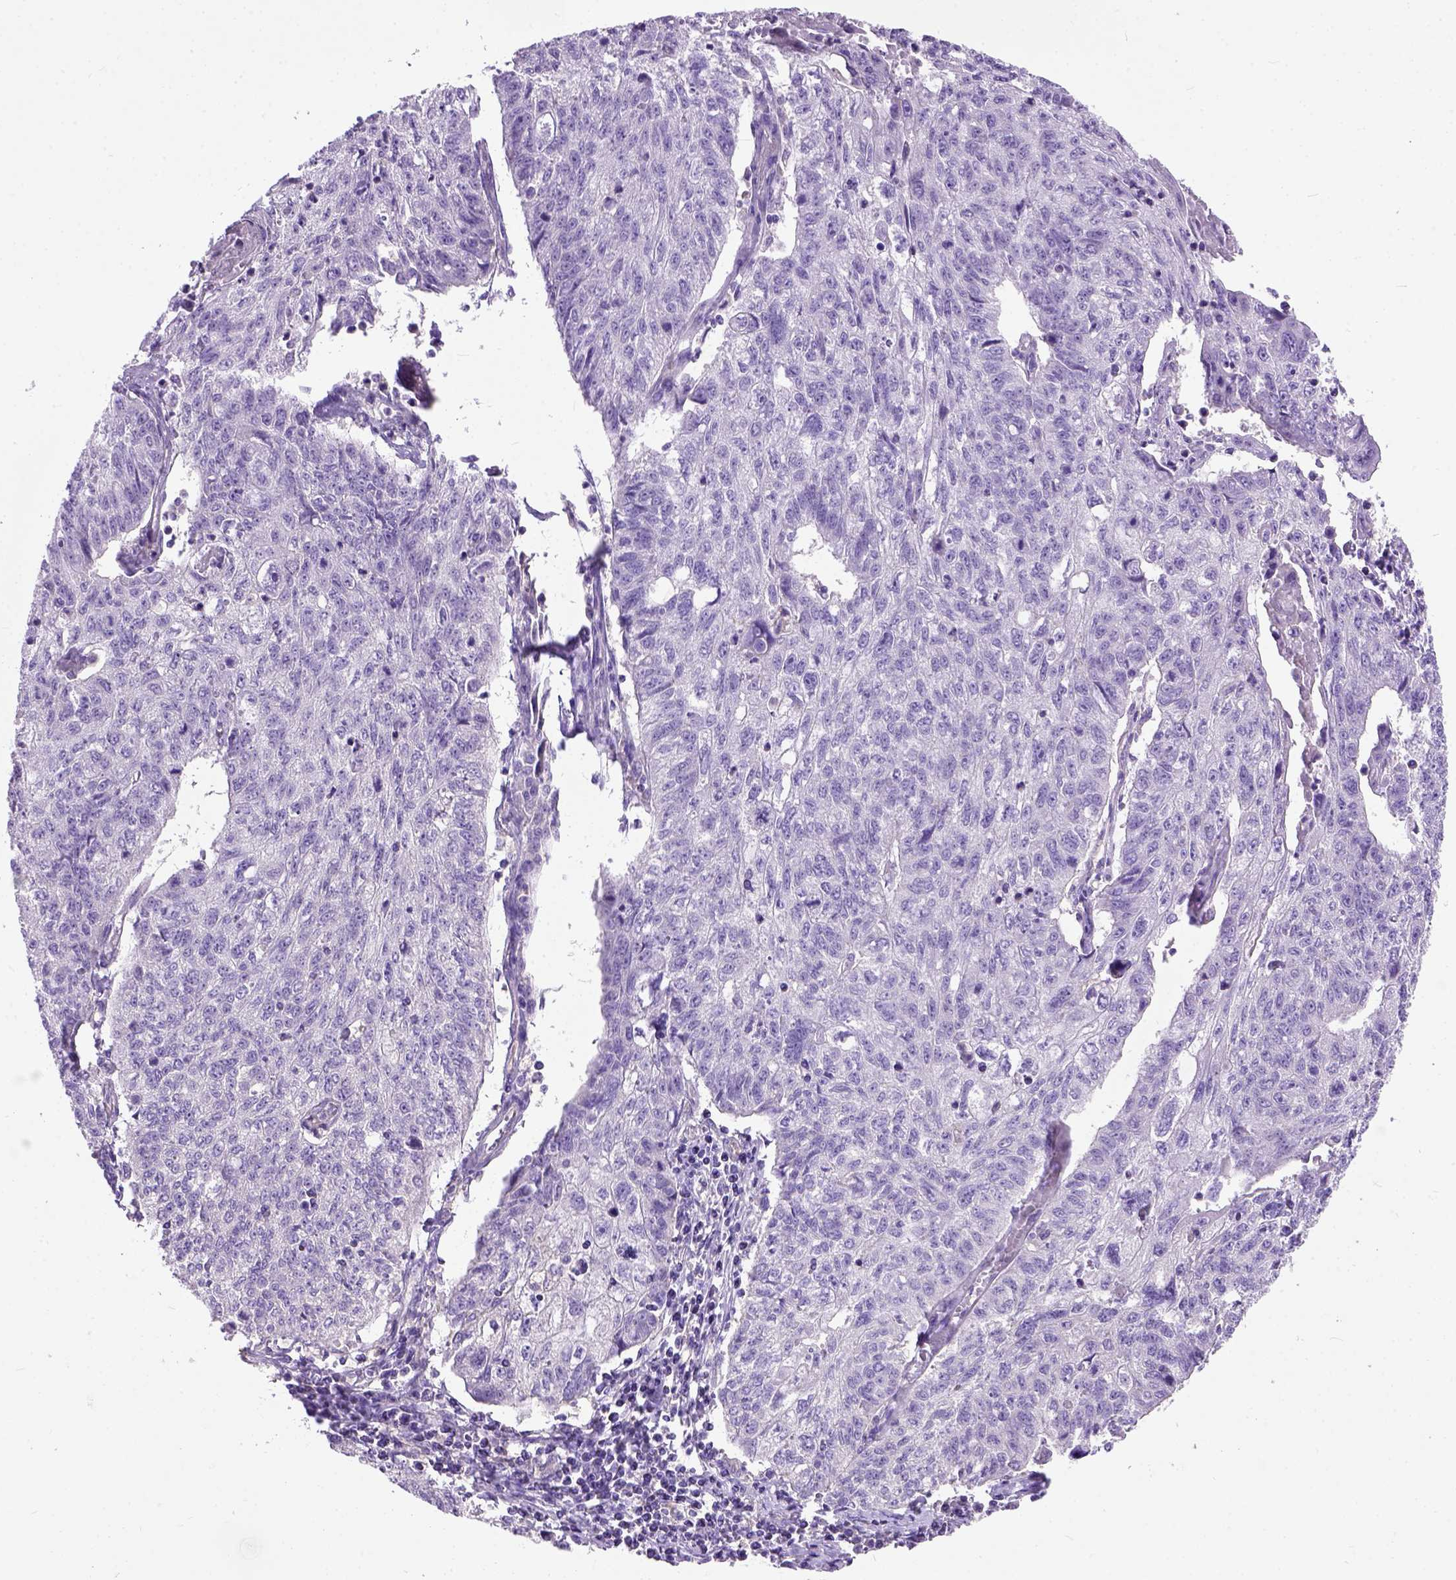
{"staining": {"intensity": "negative", "quantity": "none", "location": "none"}, "tissue": "lung cancer", "cell_type": "Tumor cells", "image_type": "cancer", "snomed": [{"axis": "morphology", "description": "Normal morphology"}, {"axis": "morphology", "description": "Aneuploidy"}, {"axis": "morphology", "description": "Squamous cell carcinoma, NOS"}, {"axis": "topography", "description": "Lymph node"}, {"axis": "topography", "description": "Lung"}], "caption": "Human aneuploidy (lung) stained for a protein using IHC demonstrates no staining in tumor cells.", "gene": "SEMA4F", "patient": {"sex": "female", "age": 76}}